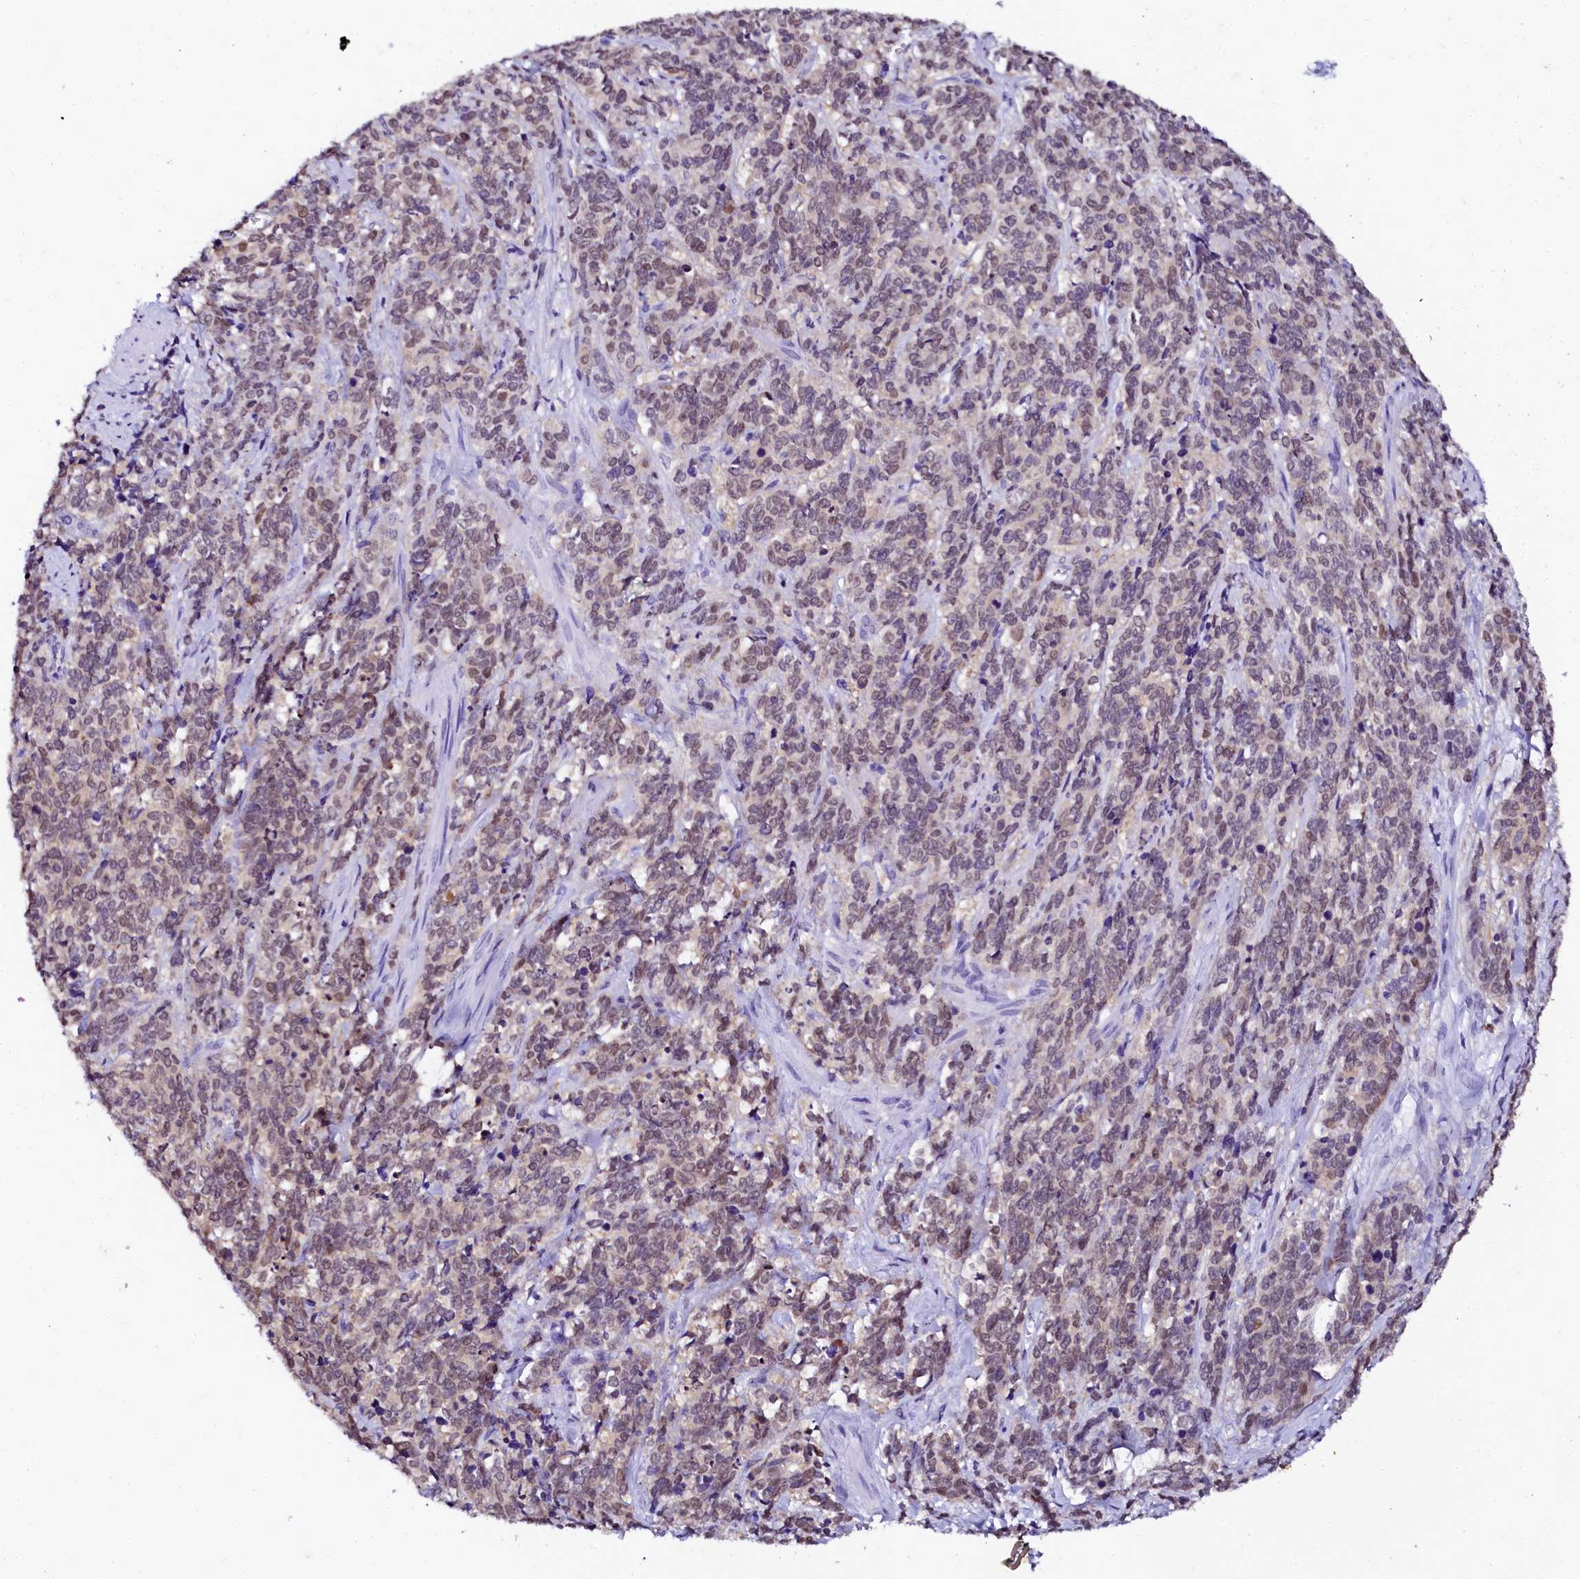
{"staining": {"intensity": "weak", "quantity": ">75%", "location": "nuclear"}, "tissue": "cervical cancer", "cell_type": "Tumor cells", "image_type": "cancer", "snomed": [{"axis": "morphology", "description": "Squamous cell carcinoma, NOS"}, {"axis": "topography", "description": "Cervix"}], "caption": "Cervical cancer stained with DAB (3,3'-diaminobenzidine) immunohistochemistry displays low levels of weak nuclear positivity in about >75% of tumor cells. (IHC, brightfield microscopy, high magnification).", "gene": "SORD", "patient": {"sex": "female", "age": 60}}